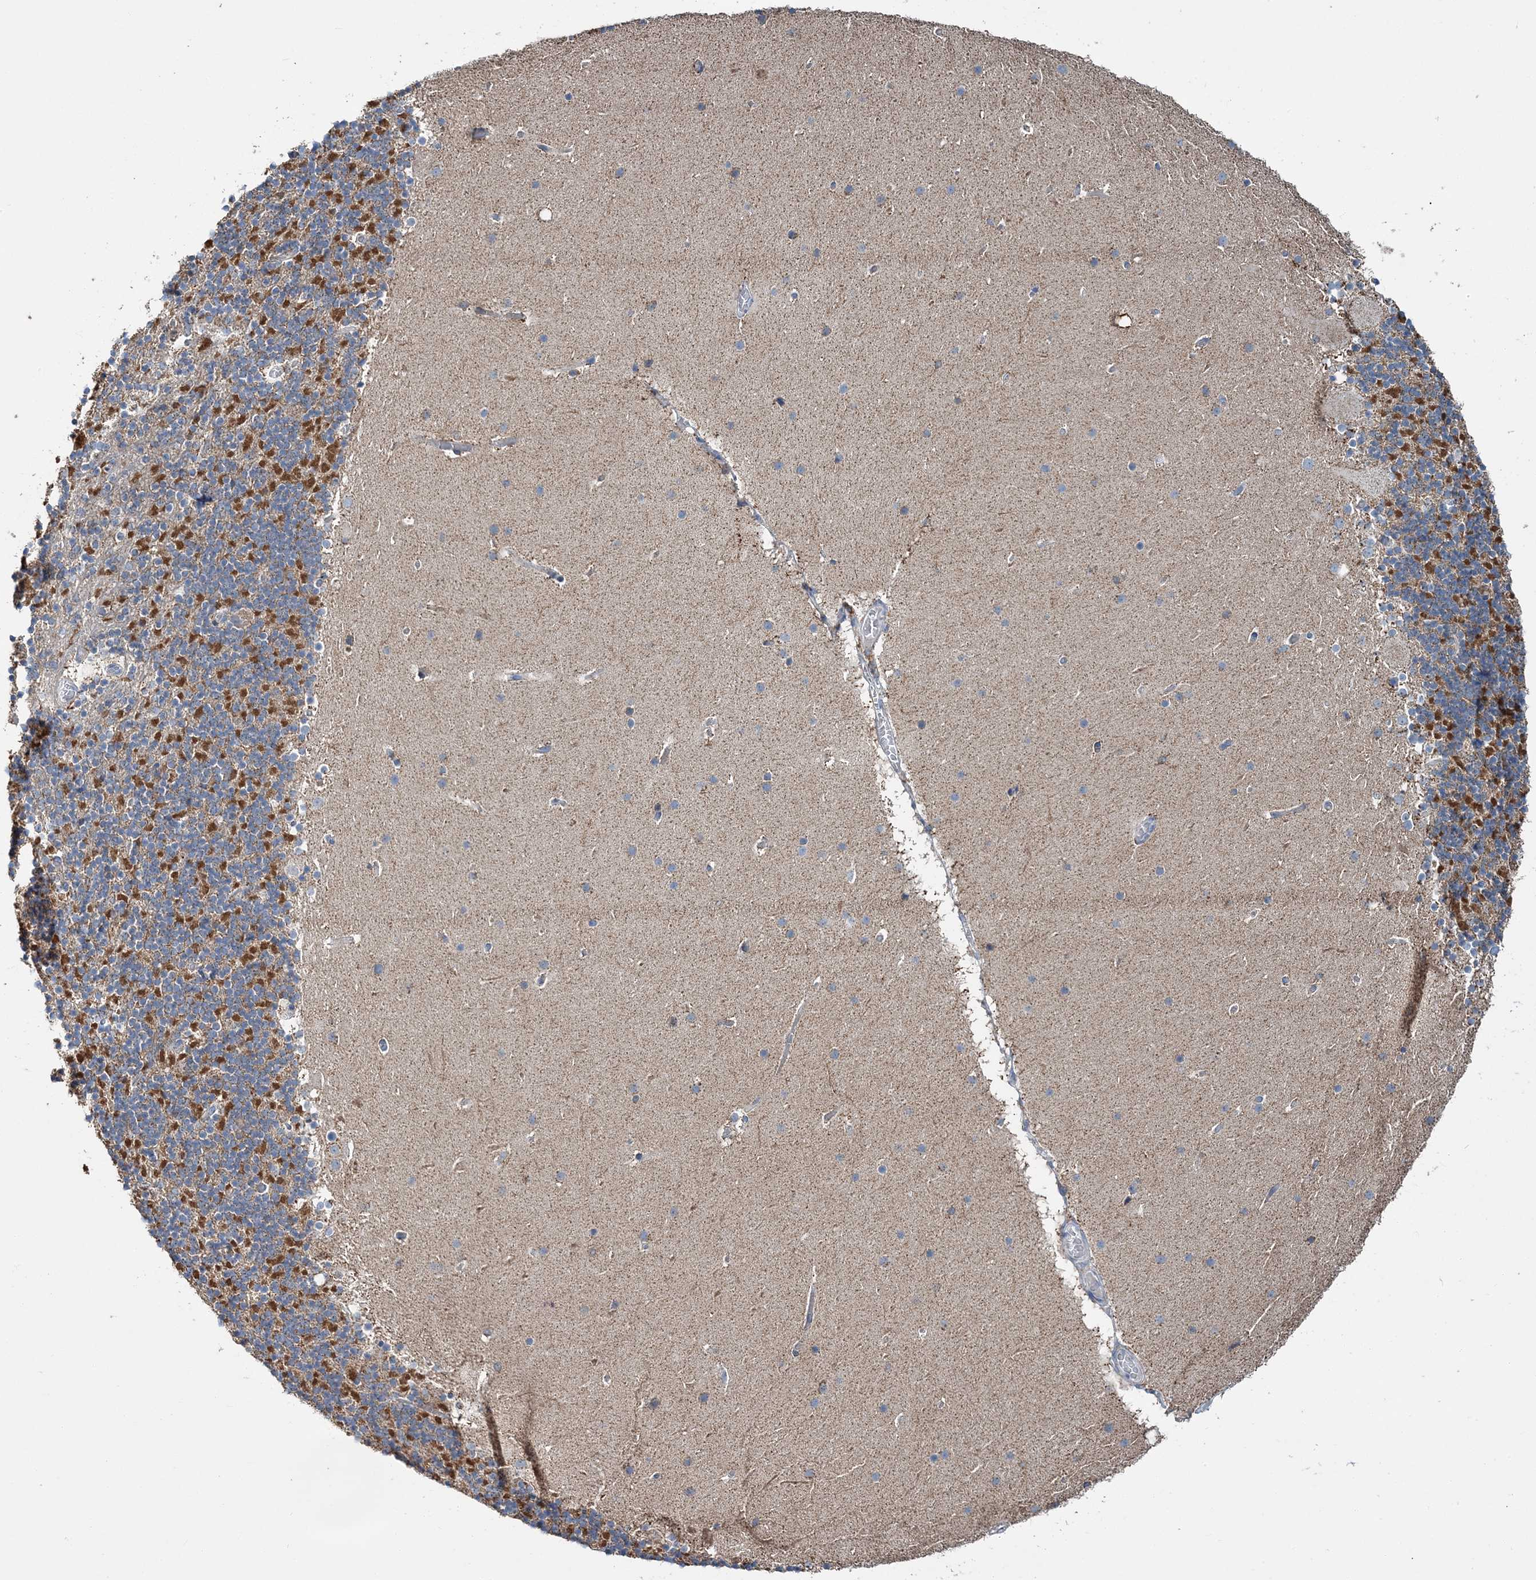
{"staining": {"intensity": "moderate", "quantity": "25%-75%", "location": "cytoplasmic/membranous"}, "tissue": "cerebellum", "cell_type": "Cells in granular layer", "image_type": "normal", "snomed": [{"axis": "morphology", "description": "Normal tissue, NOS"}, {"axis": "topography", "description": "Cerebellum"}], "caption": "A medium amount of moderate cytoplasmic/membranous staining is present in about 25%-75% of cells in granular layer in unremarkable cerebellum. (brown staining indicates protein expression, while blue staining denotes nuclei).", "gene": "TMLHE", "patient": {"sex": "male", "age": 57}}